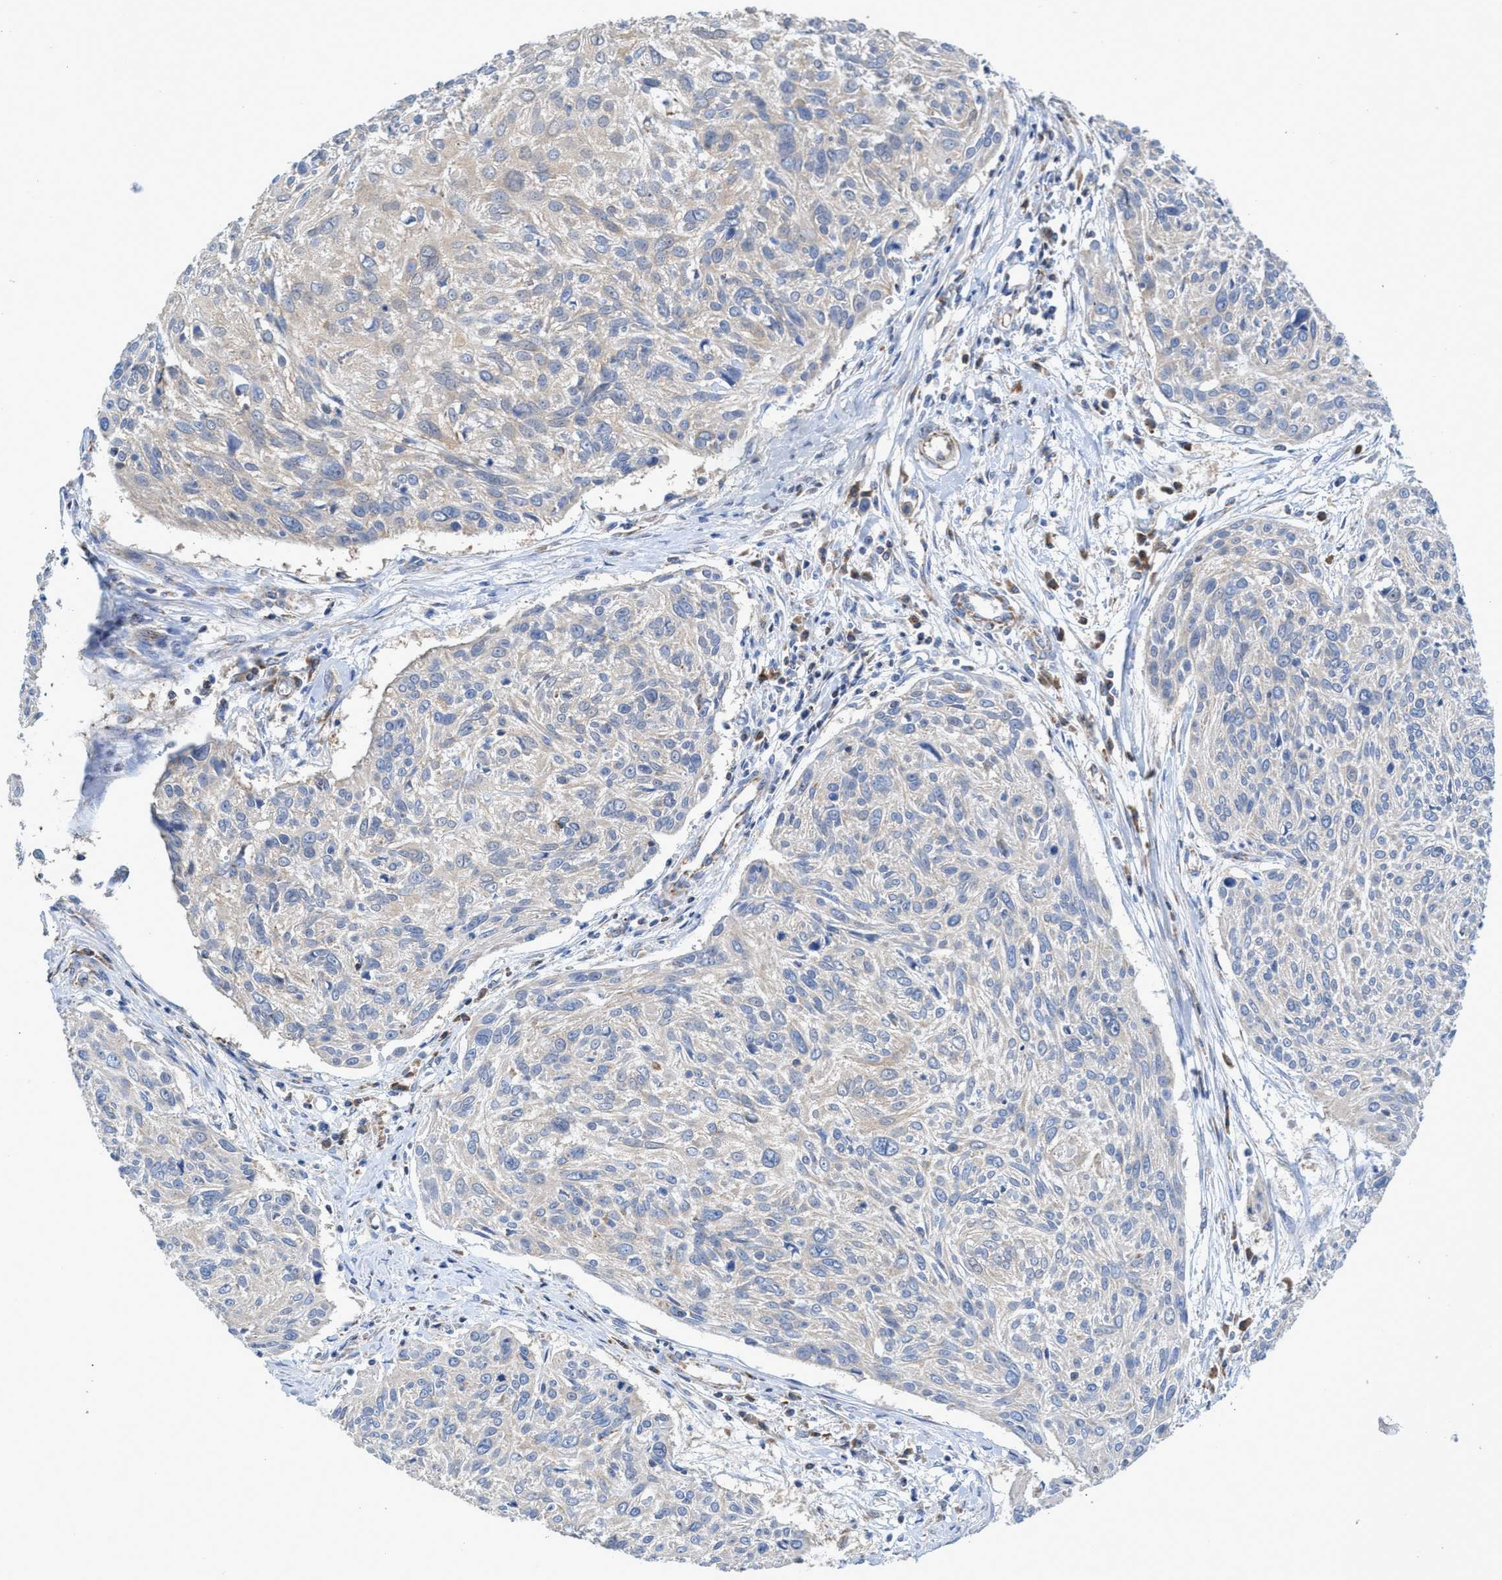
{"staining": {"intensity": "negative", "quantity": "none", "location": "none"}, "tissue": "cervical cancer", "cell_type": "Tumor cells", "image_type": "cancer", "snomed": [{"axis": "morphology", "description": "Squamous cell carcinoma, NOS"}, {"axis": "topography", "description": "Cervix"}], "caption": "Immunohistochemical staining of human cervical cancer (squamous cell carcinoma) reveals no significant expression in tumor cells.", "gene": "CRYZ", "patient": {"sex": "female", "age": 51}}